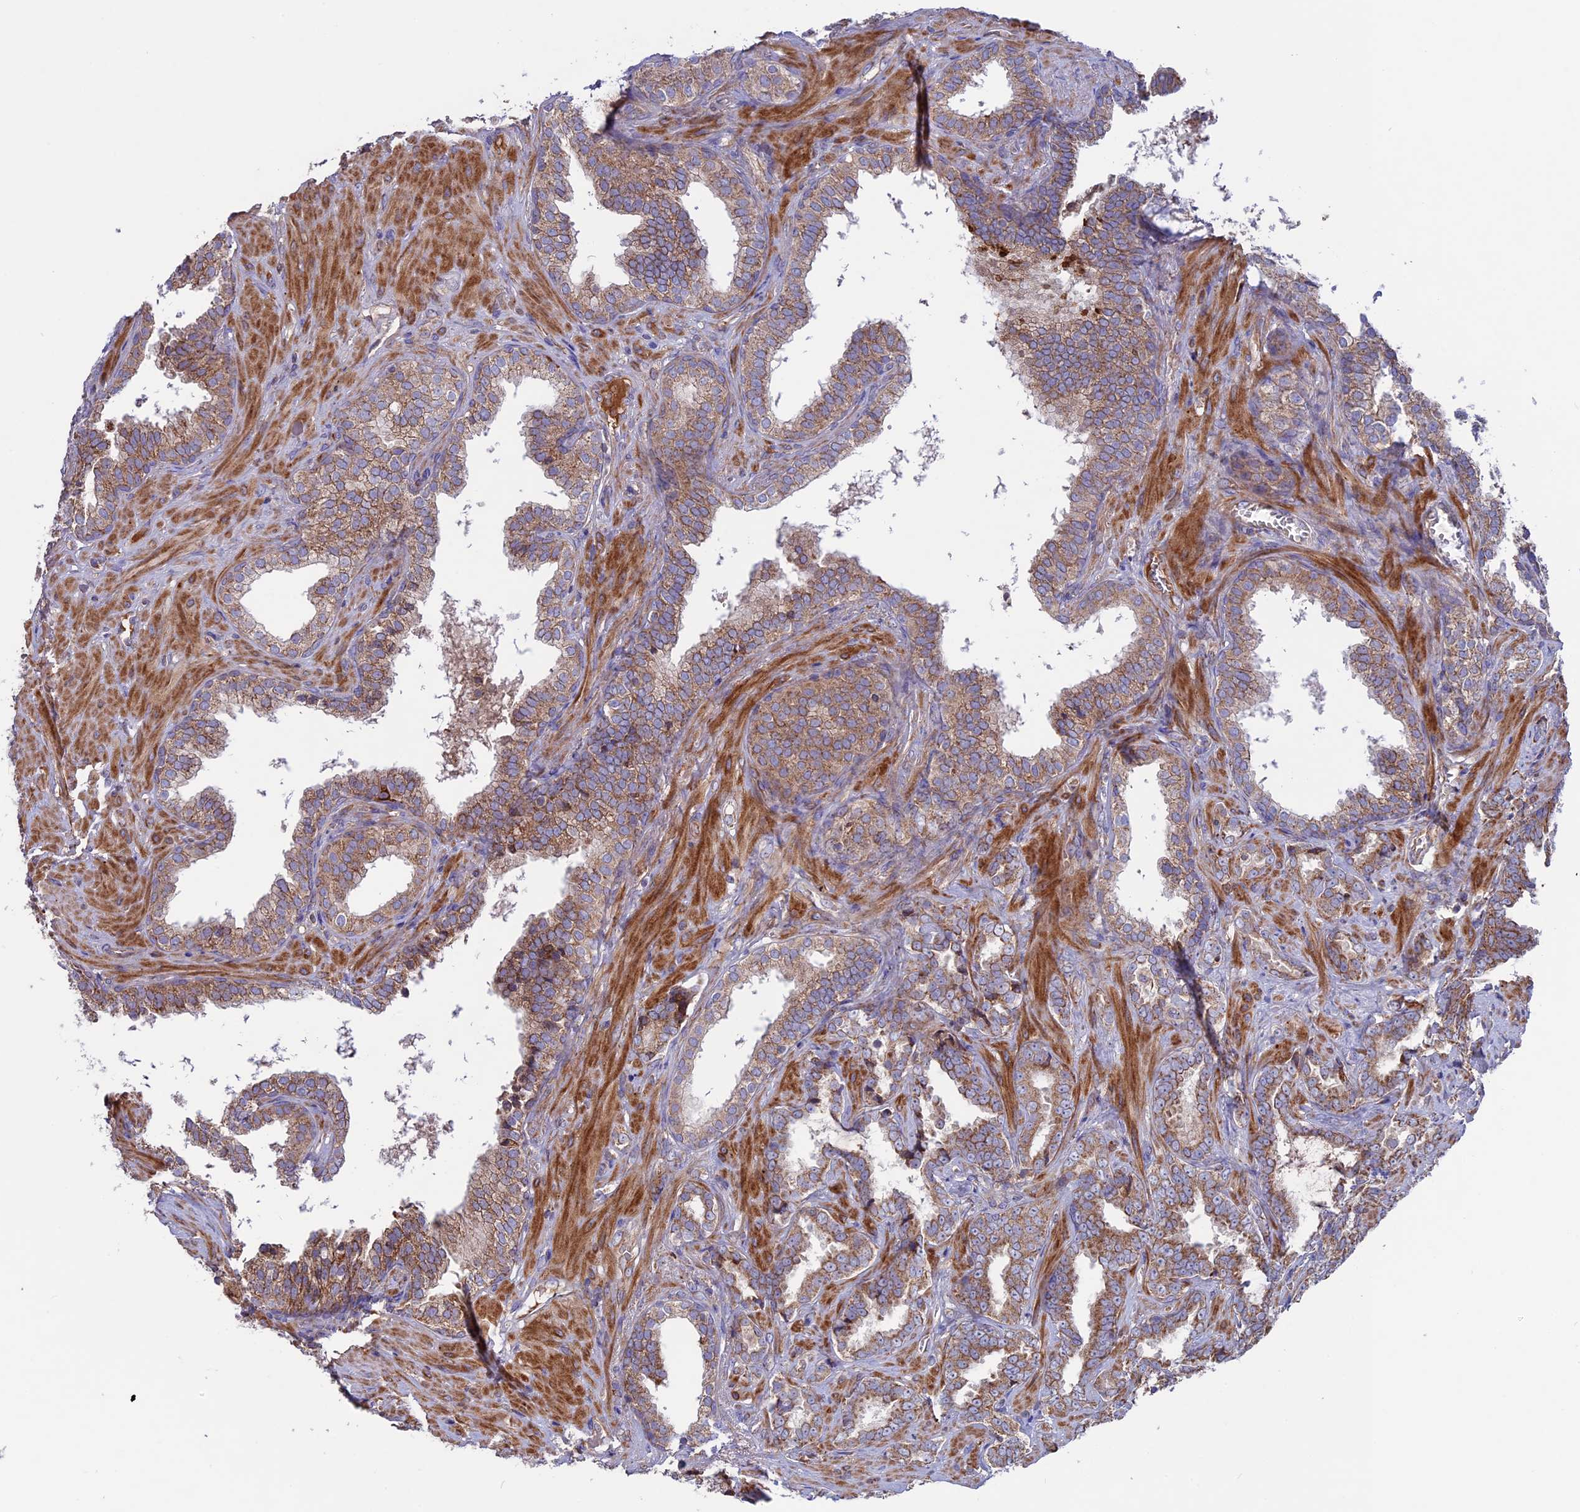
{"staining": {"intensity": "moderate", "quantity": ">75%", "location": "cytoplasmic/membranous"}, "tissue": "prostate cancer", "cell_type": "Tumor cells", "image_type": "cancer", "snomed": [{"axis": "morphology", "description": "Adenocarcinoma, High grade"}, {"axis": "topography", "description": "Prostate and seminal vesicle, NOS"}], "caption": "An immunohistochemistry (IHC) image of tumor tissue is shown. Protein staining in brown shows moderate cytoplasmic/membranous positivity in adenocarcinoma (high-grade) (prostate) within tumor cells. Nuclei are stained in blue.", "gene": "SLC15A5", "patient": {"sex": "male", "age": 67}}